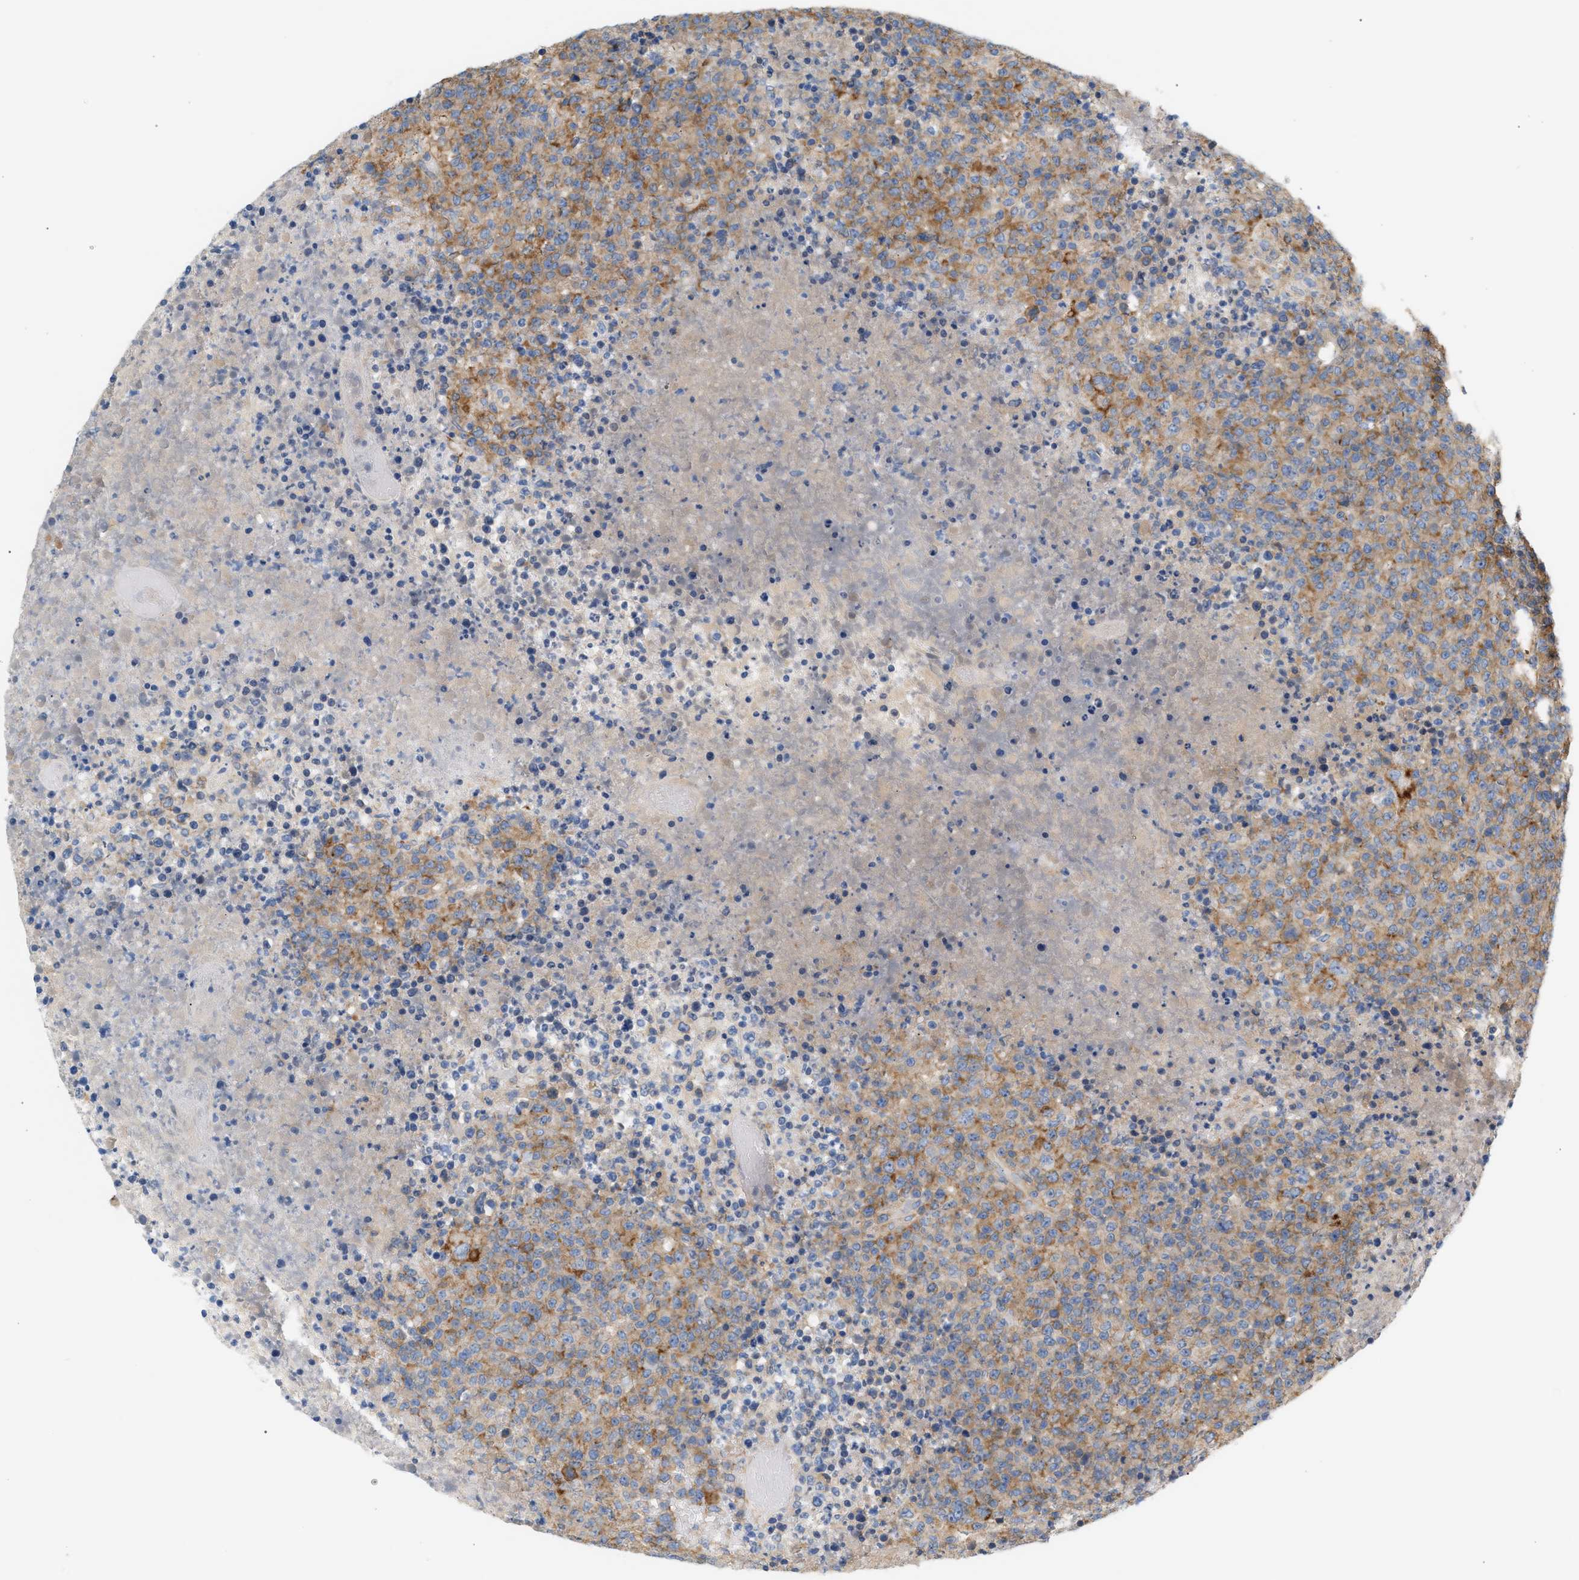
{"staining": {"intensity": "moderate", "quantity": ">75%", "location": "cytoplasmic/membranous"}, "tissue": "lymphoma", "cell_type": "Tumor cells", "image_type": "cancer", "snomed": [{"axis": "morphology", "description": "Malignant lymphoma, non-Hodgkin's type, High grade"}, {"axis": "topography", "description": "Lymph node"}], "caption": "A brown stain highlights moderate cytoplasmic/membranous staining of a protein in human lymphoma tumor cells.", "gene": "LRCH1", "patient": {"sex": "male", "age": 13}}